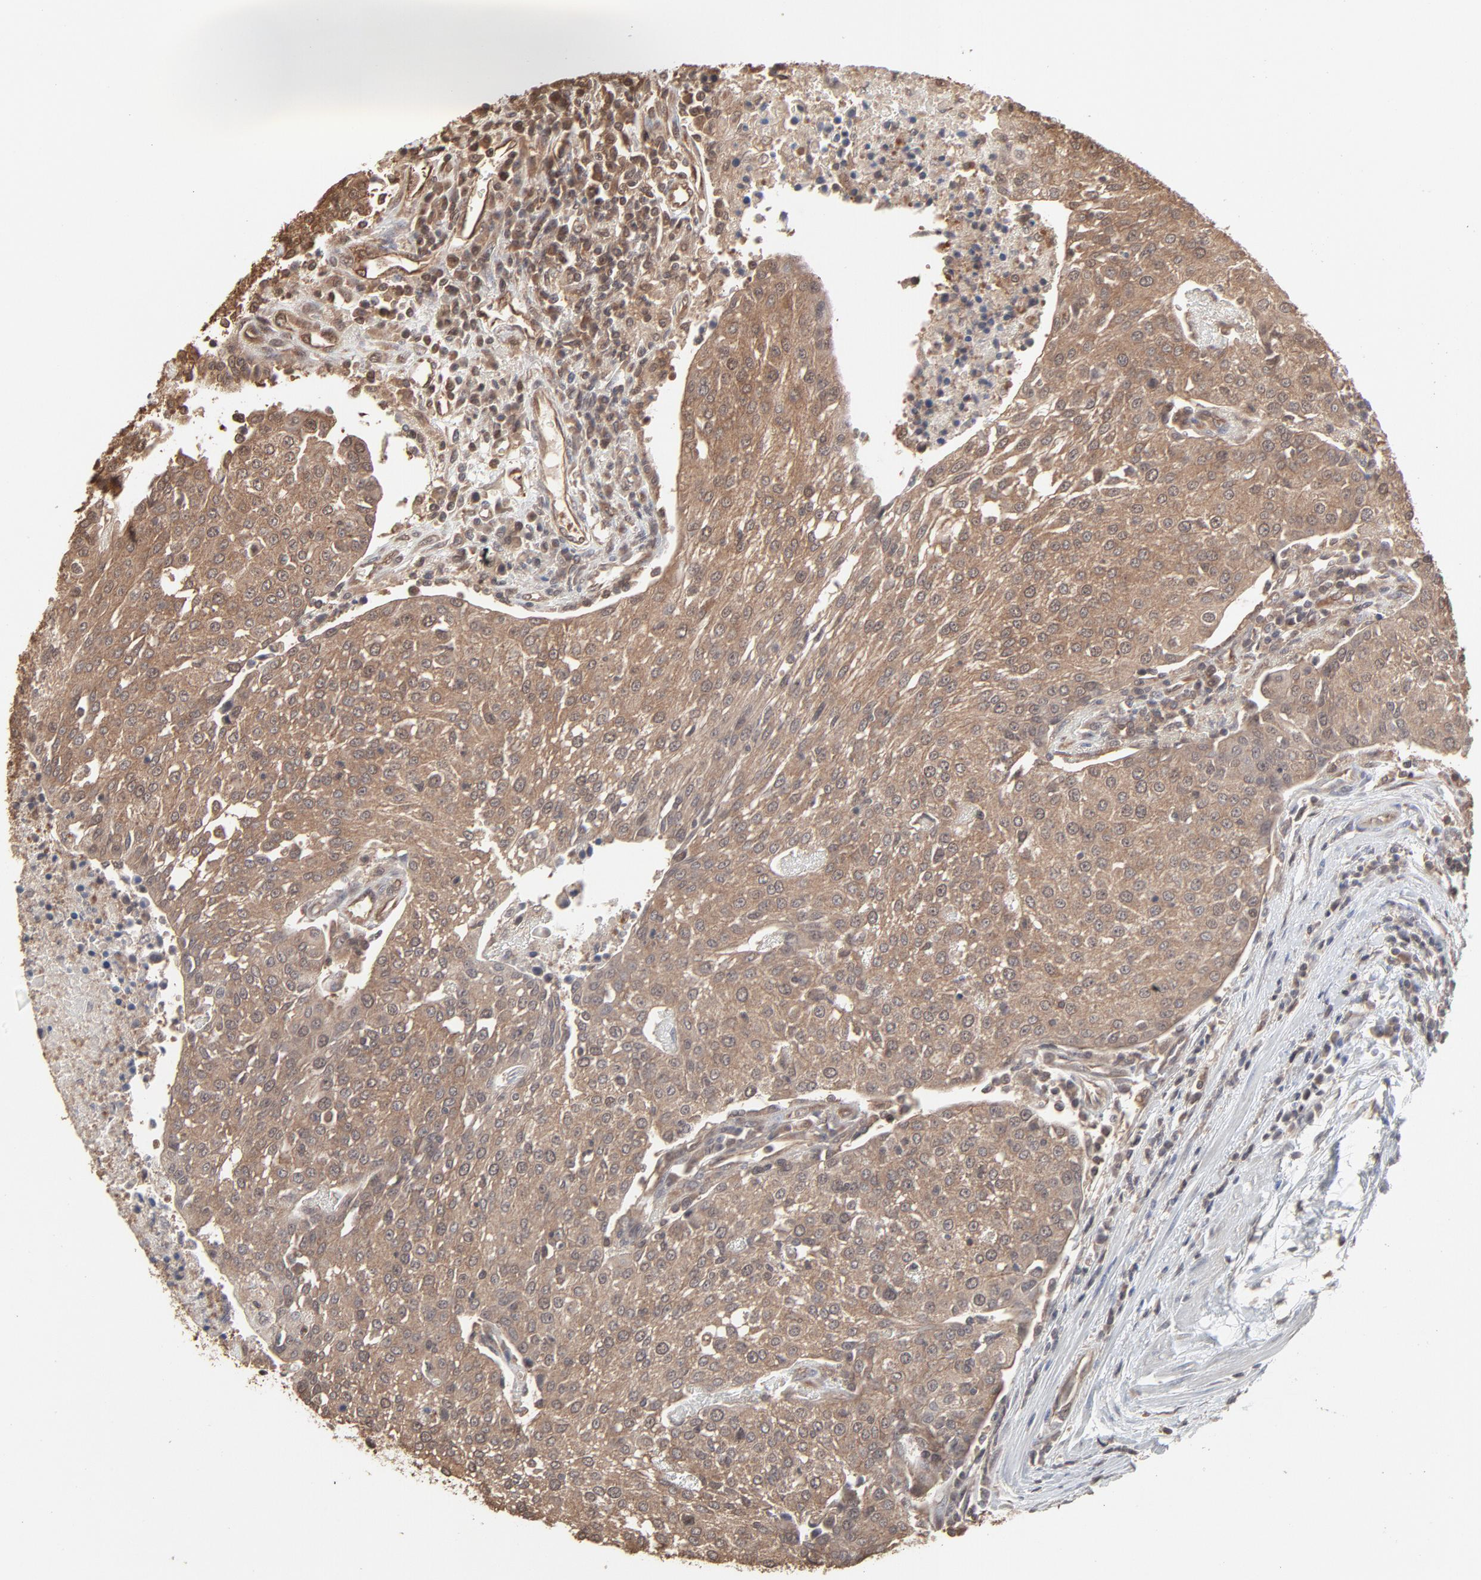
{"staining": {"intensity": "moderate", "quantity": ">75%", "location": "cytoplasmic/membranous"}, "tissue": "urothelial cancer", "cell_type": "Tumor cells", "image_type": "cancer", "snomed": [{"axis": "morphology", "description": "Urothelial carcinoma, High grade"}, {"axis": "topography", "description": "Urinary bladder"}], "caption": "Urothelial cancer stained for a protein (brown) shows moderate cytoplasmic/membranous positive expression in about >75% of tumor cells.", "gene": "PPP2CA", "patient": {"sex": "female", "age": 85}}